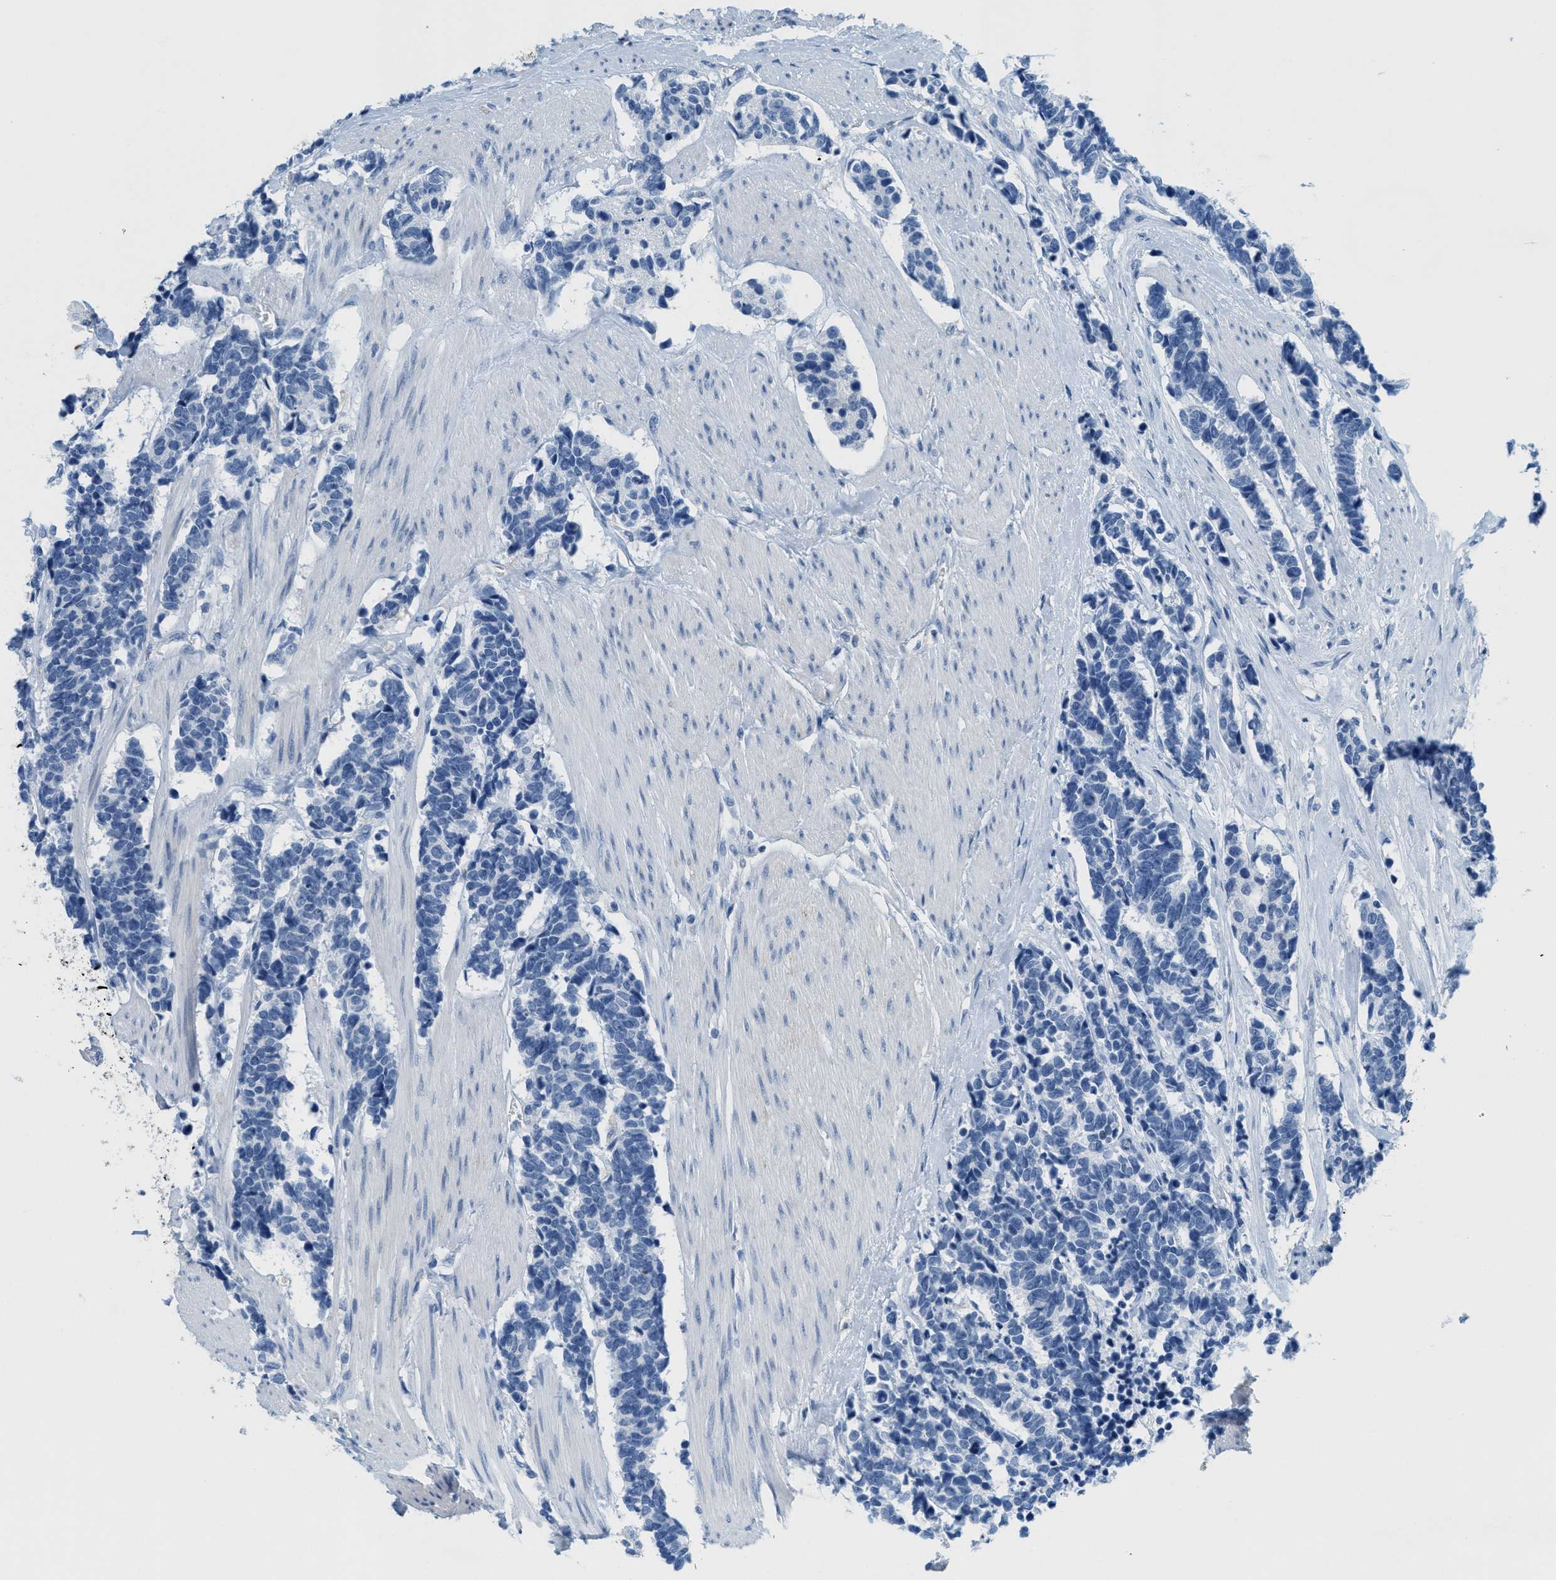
{"staining": {"intensity": "negative", "quantity": "none", "location": "none"}, "tissue": "carcinoid", "cell_type": "Tumor cells", "image_type": "cancer", "snomed": [{"axis": "morphology", "description": "Carcinoma, NOS"}, {"axis": "morphology", "description": "Carcinoid, malignant, NOS"}, {"axis": "topography", "description": "Urinary bladder"}], "caption": "IHC of carcinoid displays no staining in tumor cells. (Brightfield microscopy of DAB (3,3'-diaminobenzidine) immunohistochemistry (IHC) at high magnification).", "gene": "GPM6A", "patient": {"sex": "male", "age": 57}}